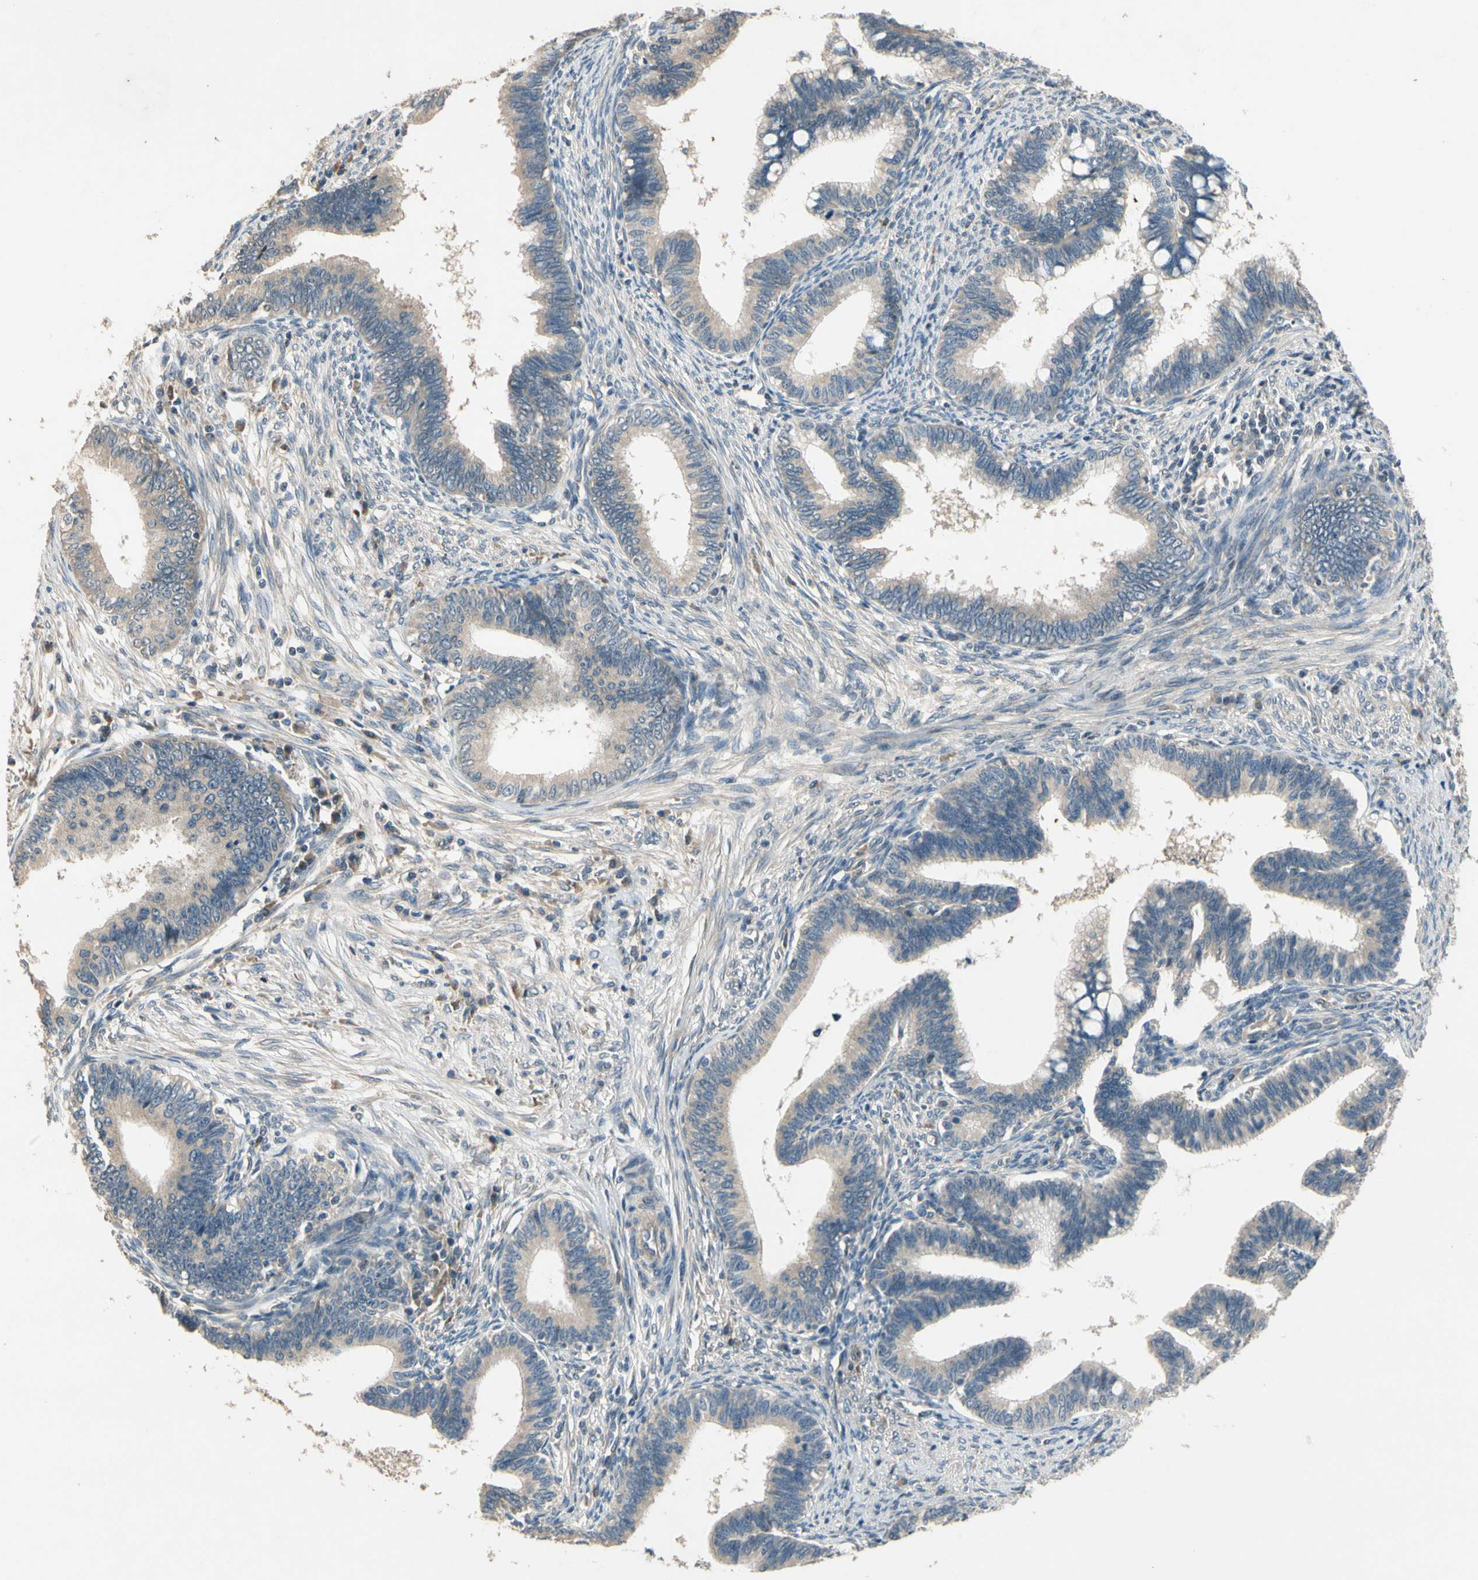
{"staining": {"intensity": "weak", "quantity": "<25%", "location": "cytoplasmic/membranous"}, "tissue": "cervical cancer", "cell_type": "Tumor cells", "image_type": "cancer", "snomed": [{"axis": "morphology", "description": "Adenocarcinoma, NOS"}, {"axis": "topography", "description": "Cervix"}], "caption": "Immunohistochemistry (IHC) histopathology image of adenocarcinoma (cervical) stained for a protein (brown), which displays no expression in tumor cells. The staining is performed using DAB brown chromogen with nuclei counter-stained in using hematoxylin.", "gene": "ALKBH3", "patient": {"sex": "female", "age": 36}}